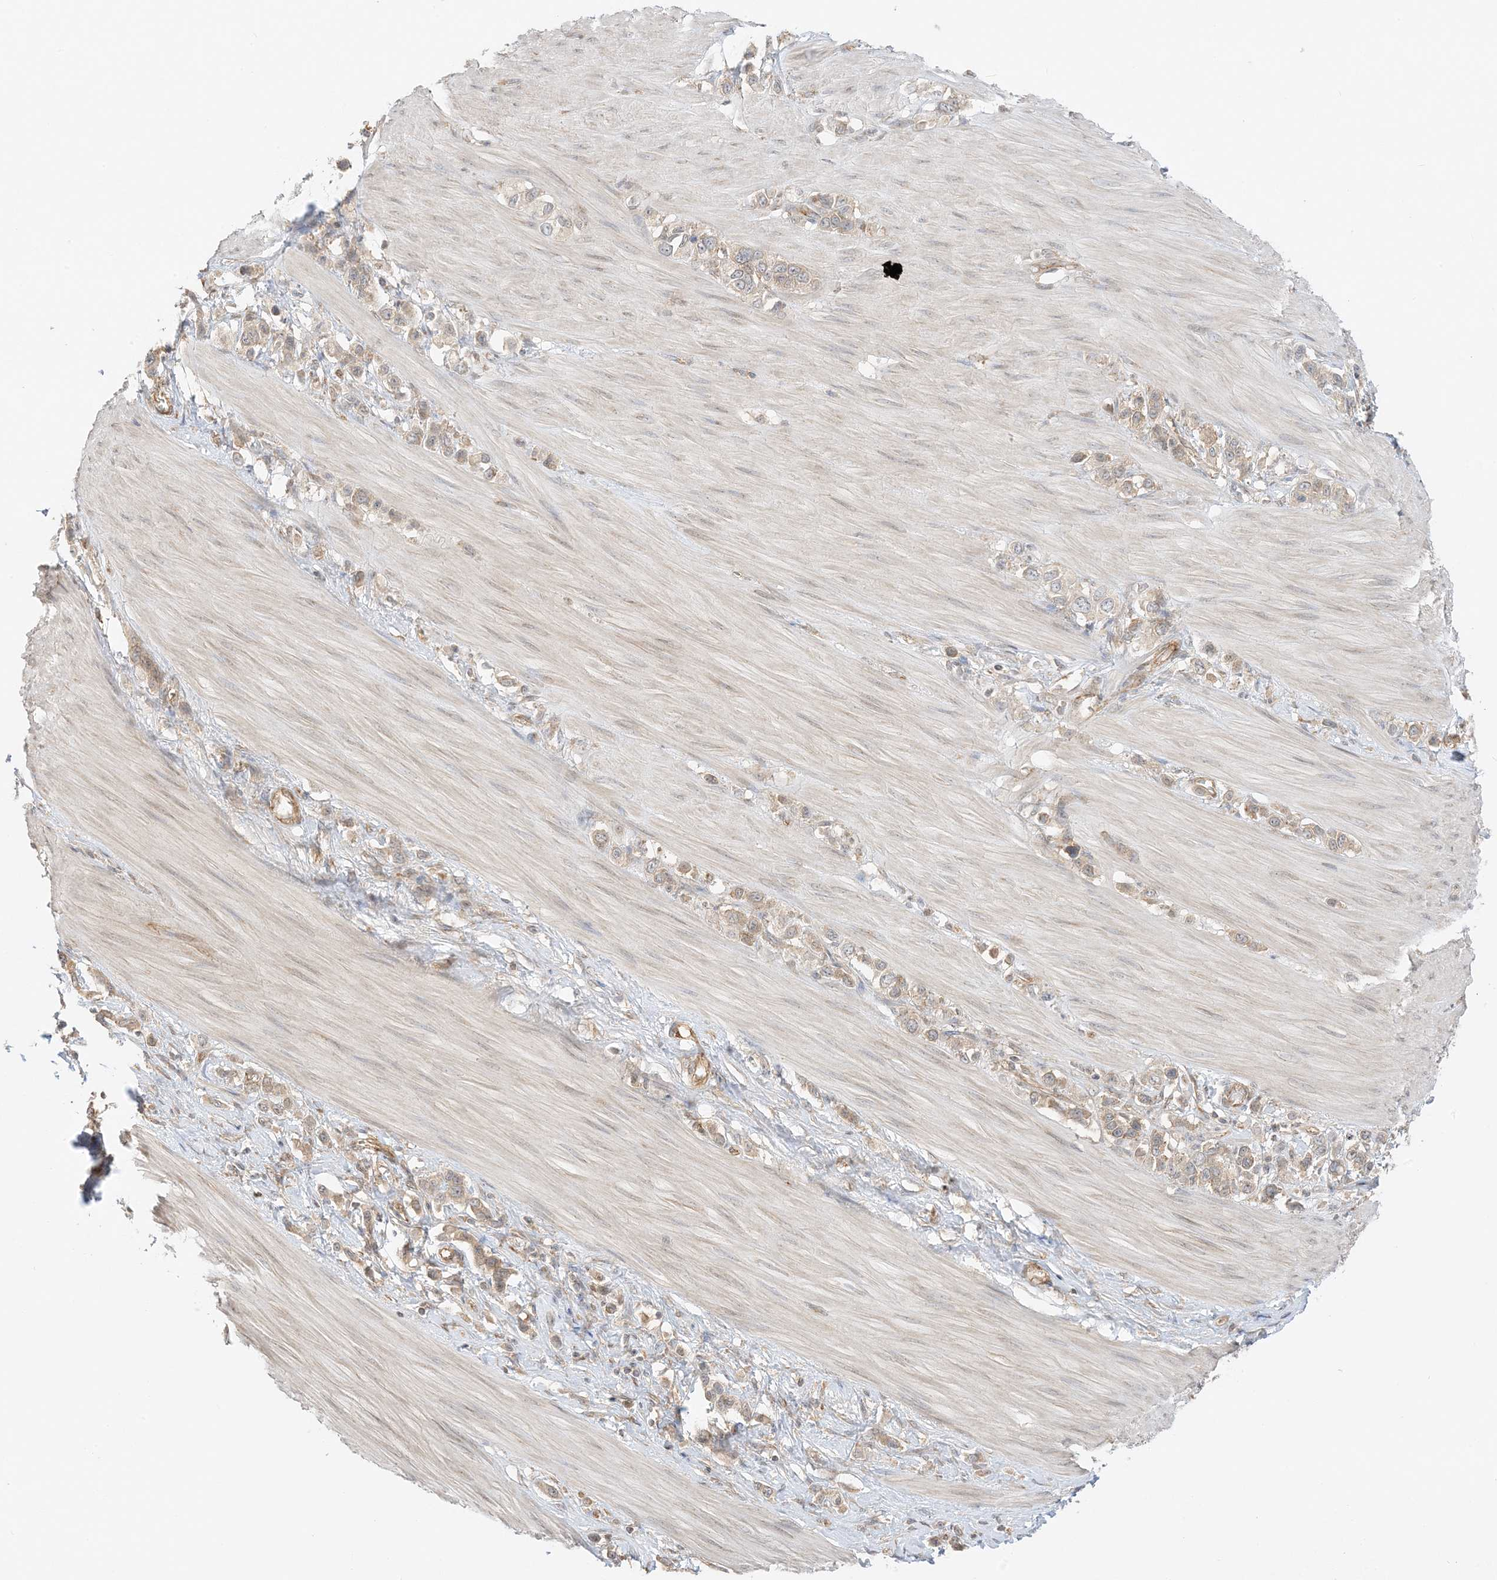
{"staining": {"intensity": "weak", "quantity": "25%-75%", "location": "cytoplasmic/membranous"}, "tissue": "stomach cancer", "cell_type": "Tumor cells", "image_type": "cancer", "snomed": [{"axis": "morphology", "description": "Adenocarcinoma, NOS"}, {"axis": "topography", "description": "Stomach"}], "caption": "A low amount of weak cytoplasmic/membranous expression is appreciated in about 25%-75% of tumor cells in stomach adenocarcinoma tissue. The protein is stained brown, and the nuclei are stained in blue (DAB (3,3'-diaminobenzidine) IHC with brightfield microscopy, high magnification).", "gene": "UBAP2L", "patient": {"sex": "female", "age": 65}}